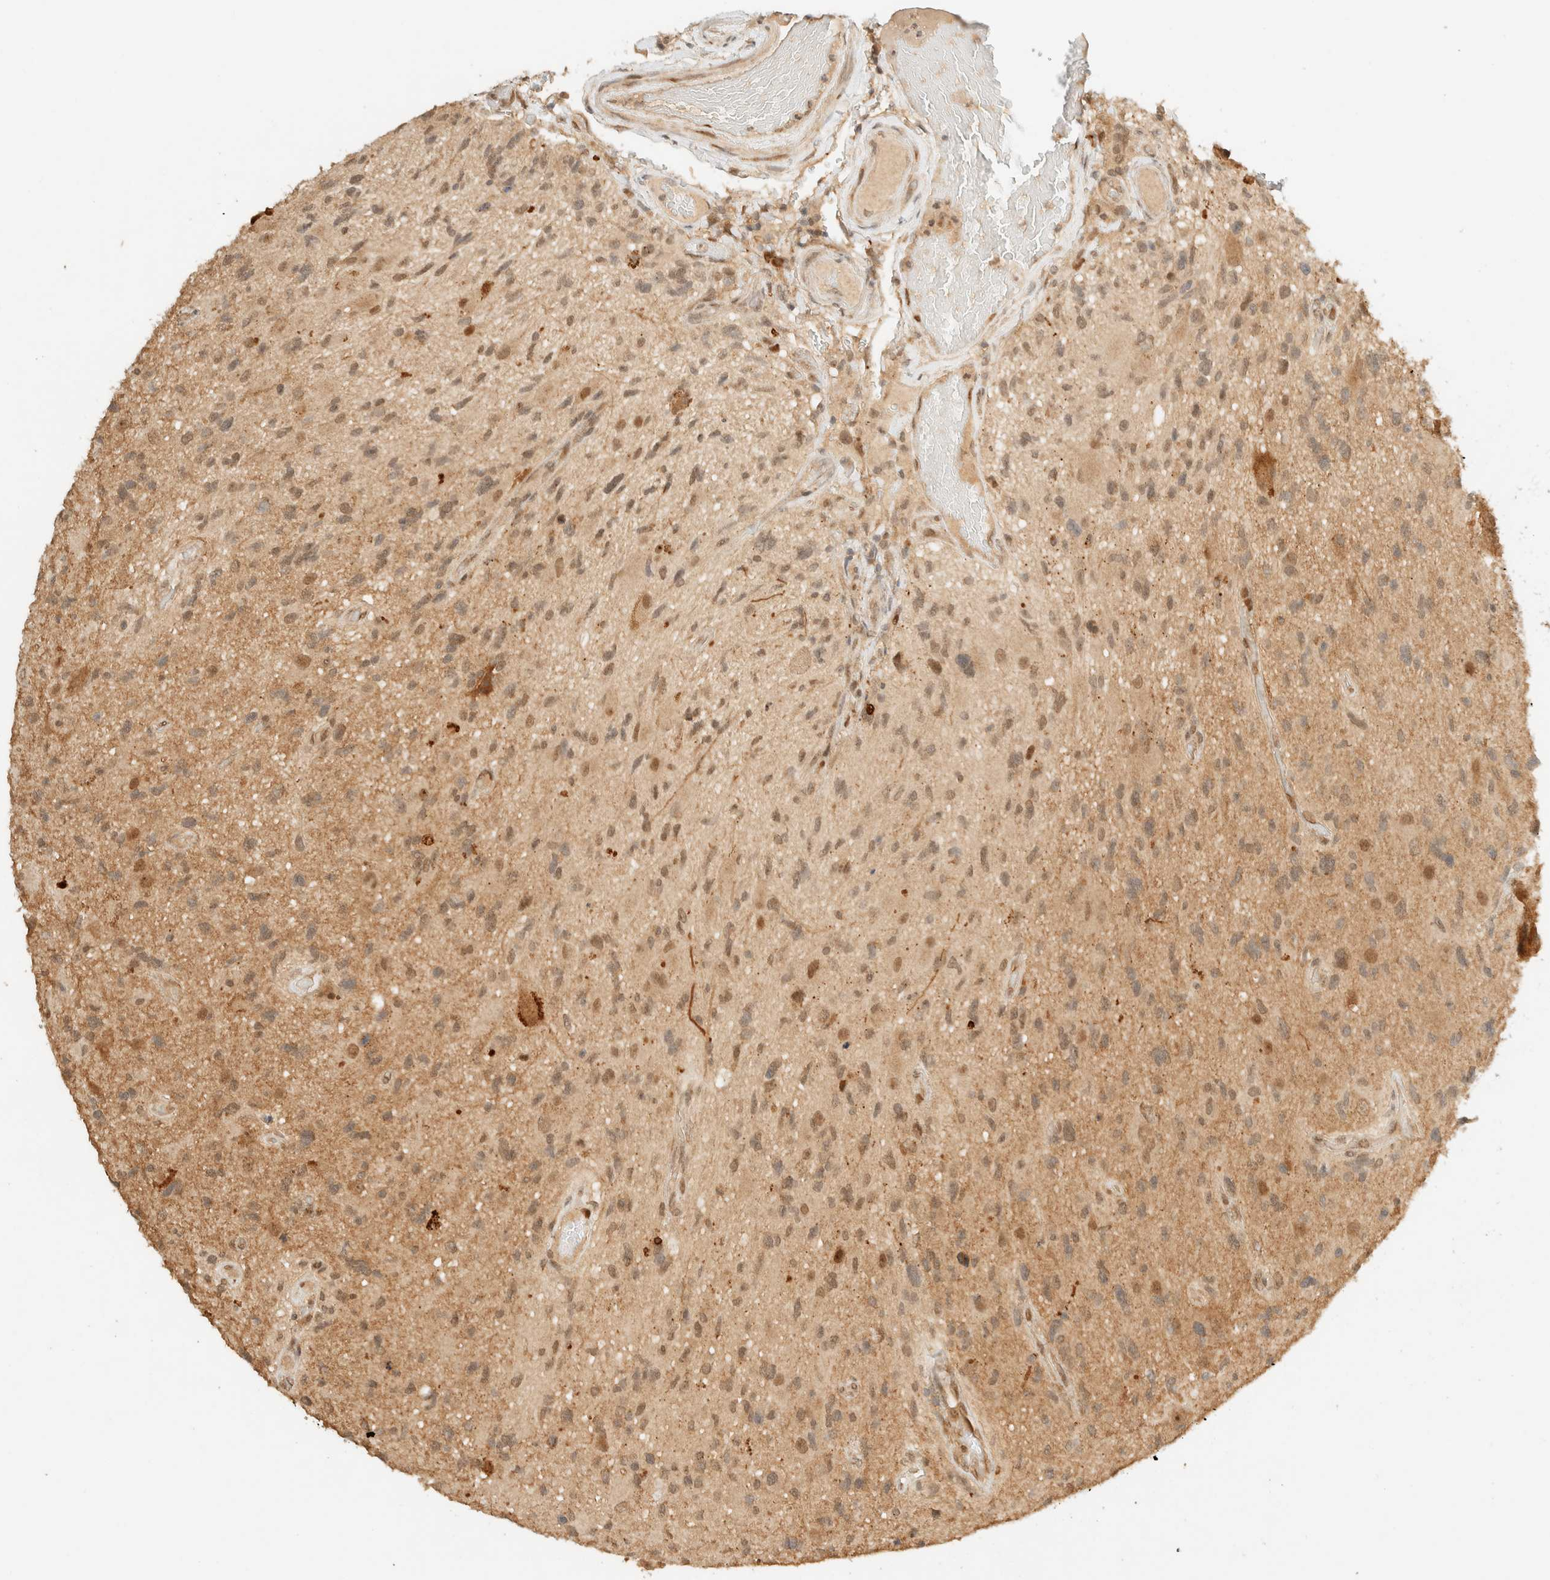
{"staining": {"intensity": "weak", "quantity": "25%-75%", "location": "cytoplasmic/membranous,nuclear"}, "tissue": "glioma", "cell_type": "Tumor cells", "image_type": "cancer", "snomed": [{"axis": "morphology", "description": "Glioma, malignant, High grade"}, {"axis": "topography", "description": "Brain"}], "caption": "High-grade glioma (malignant) was stained to show a protein in brown. There is low levels of weak cytoplasmic/membranous and nuclear staining in about 25%-75% of tumor cells.", "gene": "ZBTB34", "patient": {"sex": "male", "age": 33}}